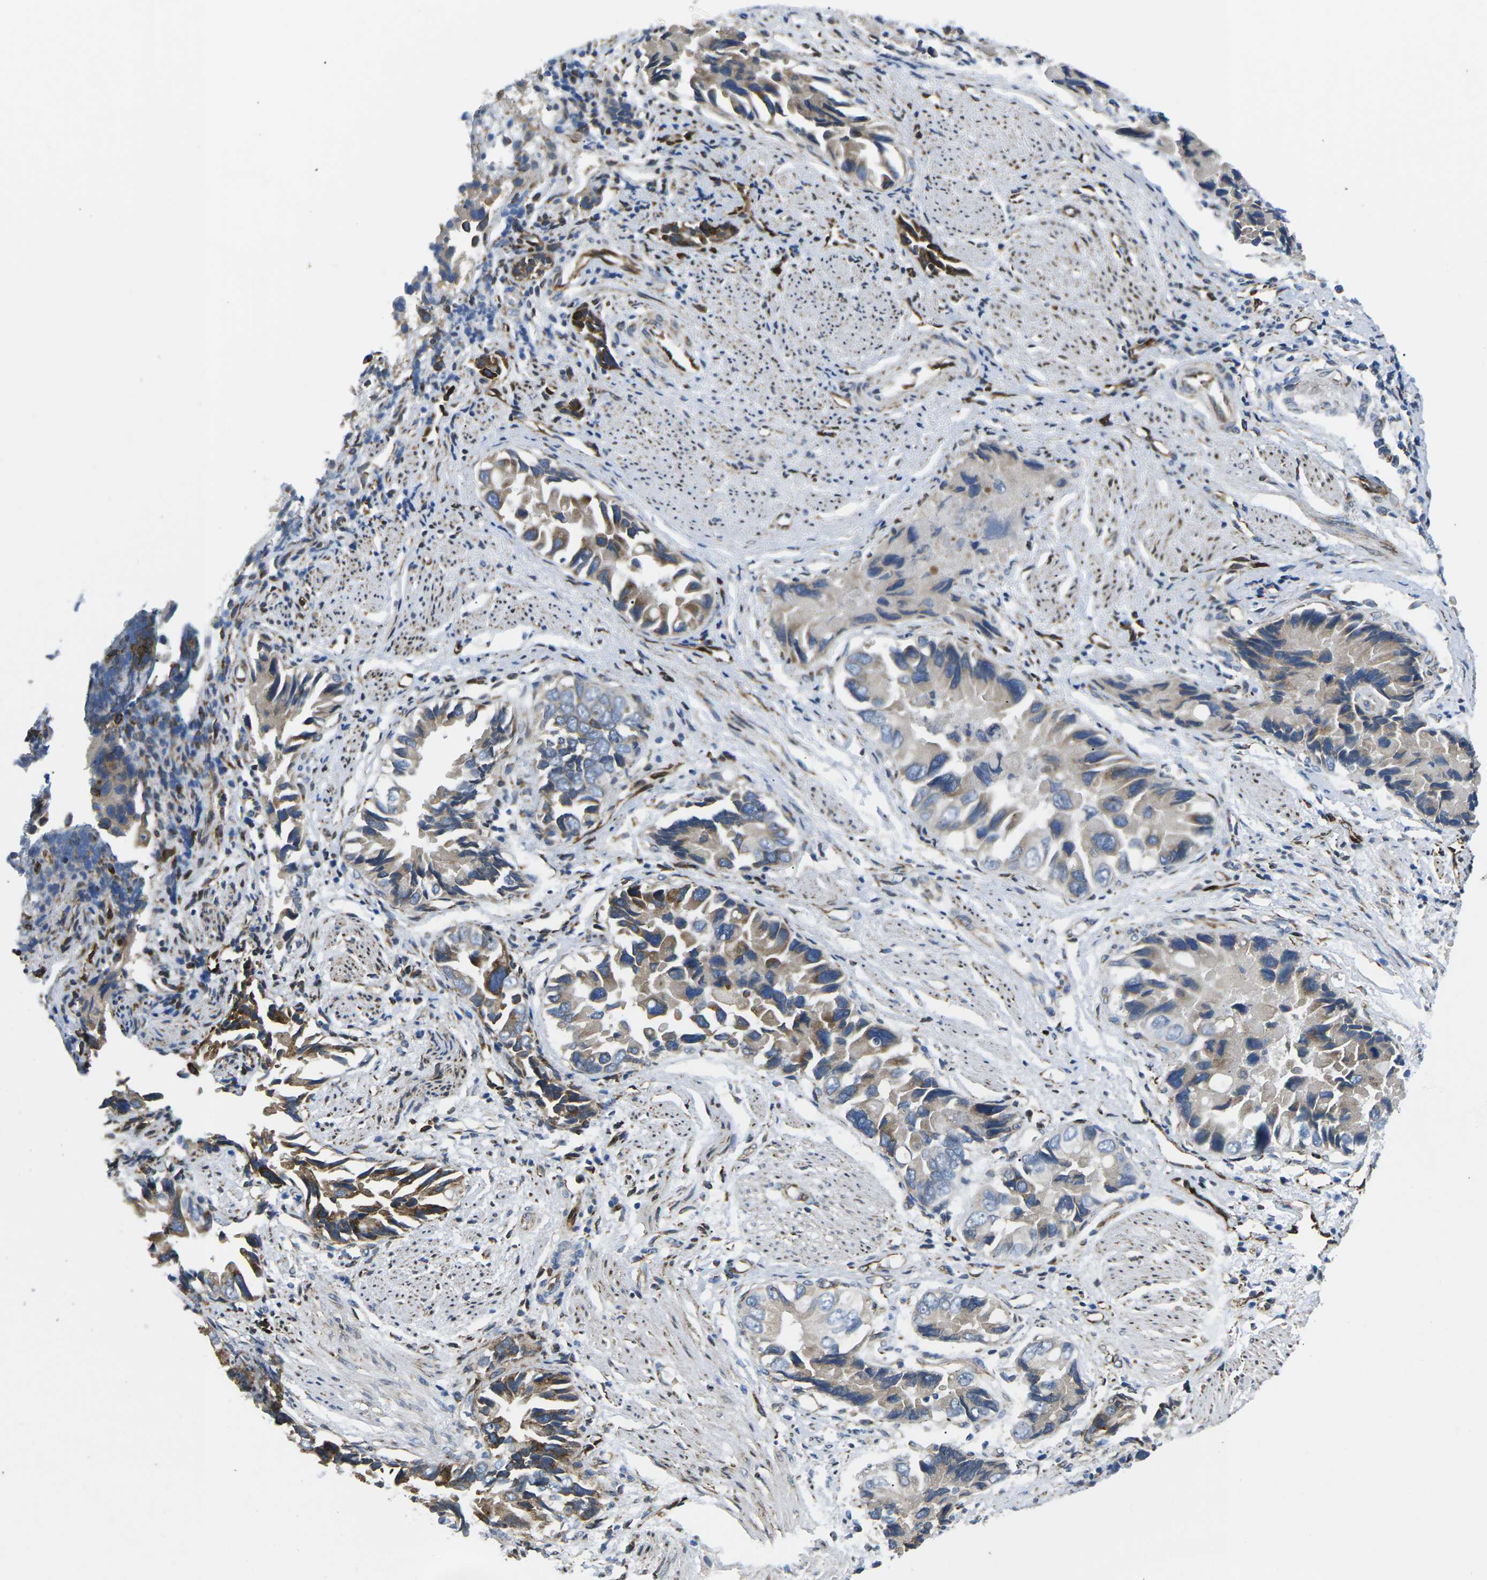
{"staining": {"intensity": "moderate", "quantity": "25%-75%", "location": "cytoplasmic/membranous"}, "tissue": "liver cancer", "cell_type": "Tumor cells", "image_type": "cancer", "snomed": [{"axis": "morphology", "description": "Cholangiocarcinoma"}, {"axis": "topography", "description": "Liver"}], "caption": "Tumor cells demonstrate medium levels of moderate cytoplasmic/membranous staining in about 25%-75% of cells in human liver cholangiocarcinoma. The protein is stained brown, and the nuclei are stained in blue (DAB IHC with brightfield microscopy, high magnification).", "gene": "PDZD8", "patient": {"sex": "female", "age": 79}}